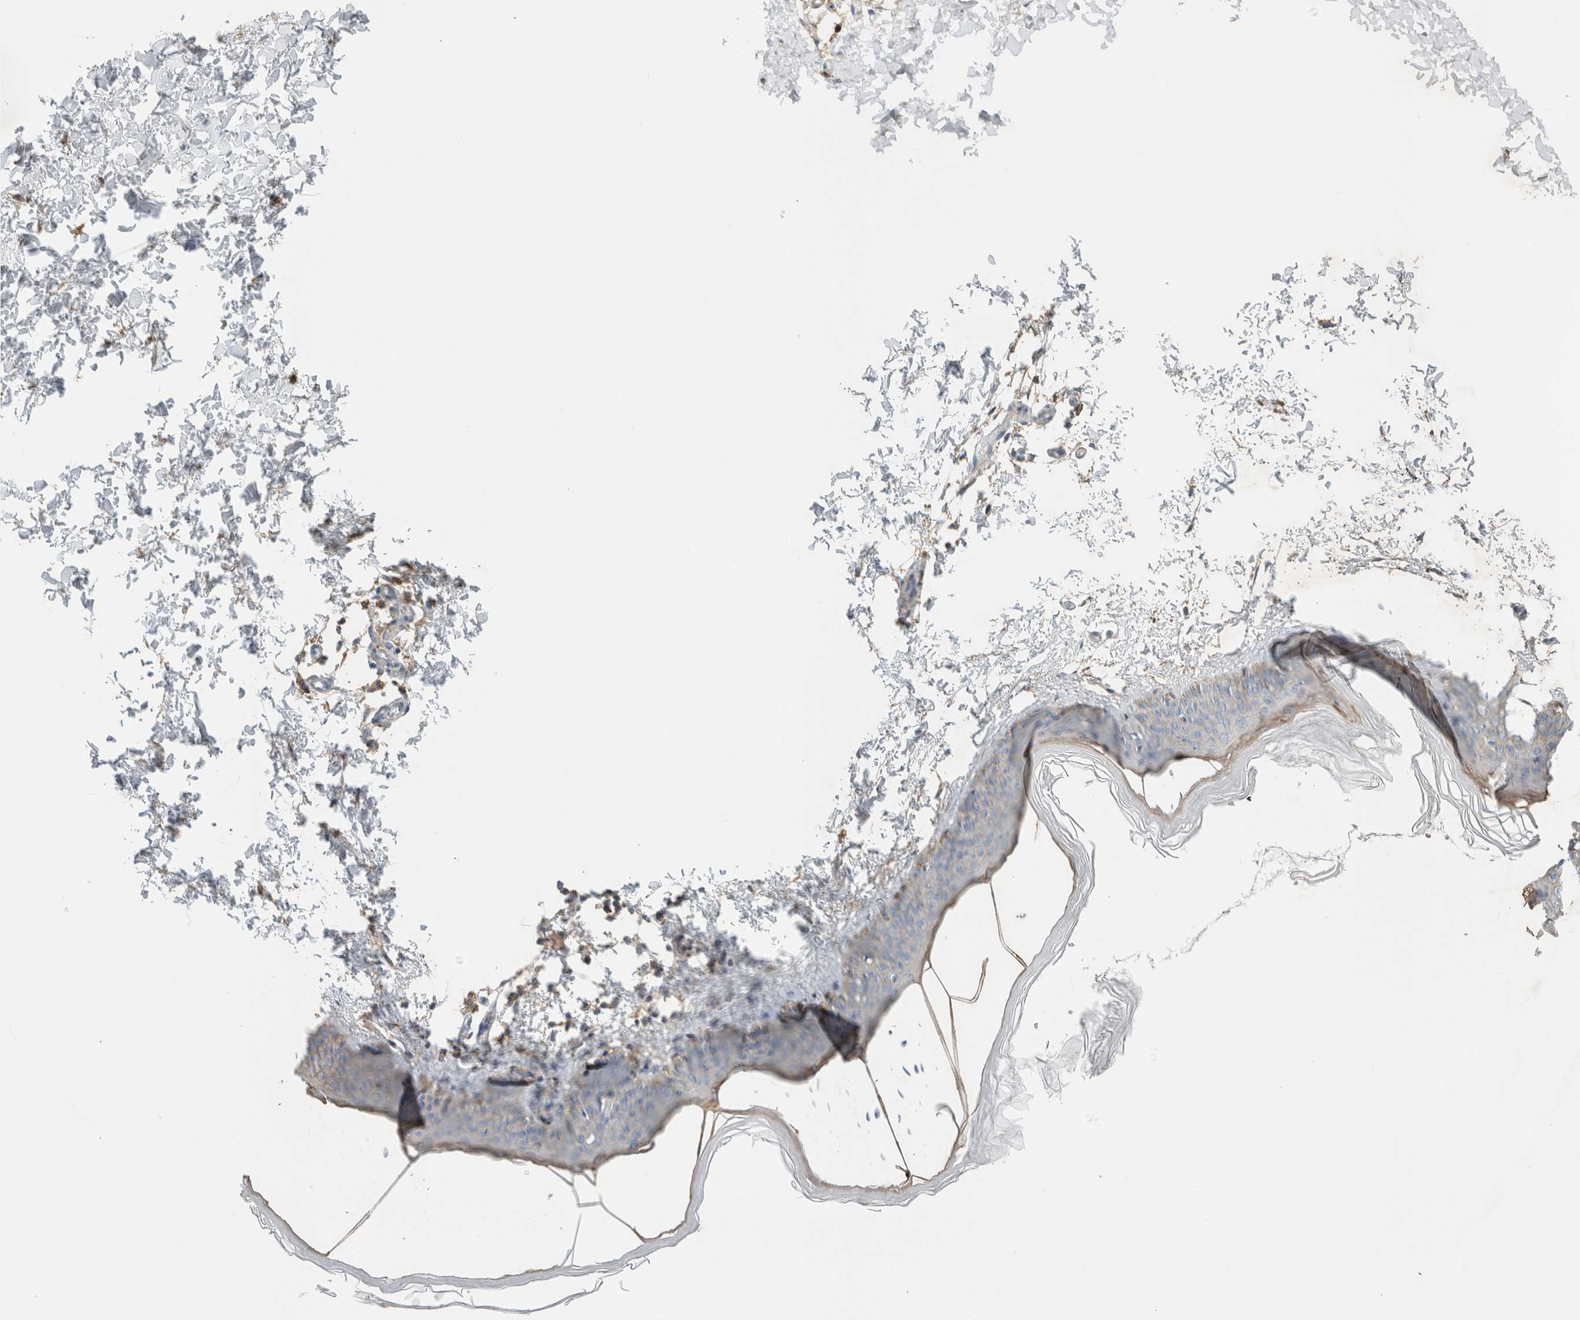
{"staining": {"intensity": "weak", "quantity": ">75%", "location": "cytoplasmic/membranous"}, "tissue": "skin", "cell_type": "Fibroblasts", "image_type": "normal", "snomed": [{"axis": "morphology", "description": "Normal tissue, NOS"}, {"axis": "topography", "description": "Skin"}], "caption": "Fibroblasts show weak cytoplasmic/membranous positivity in about >75% of cells in unremarkable skin.", "gene": "ERCC6L2", "patient": {"sex": "female", "age": 27}}